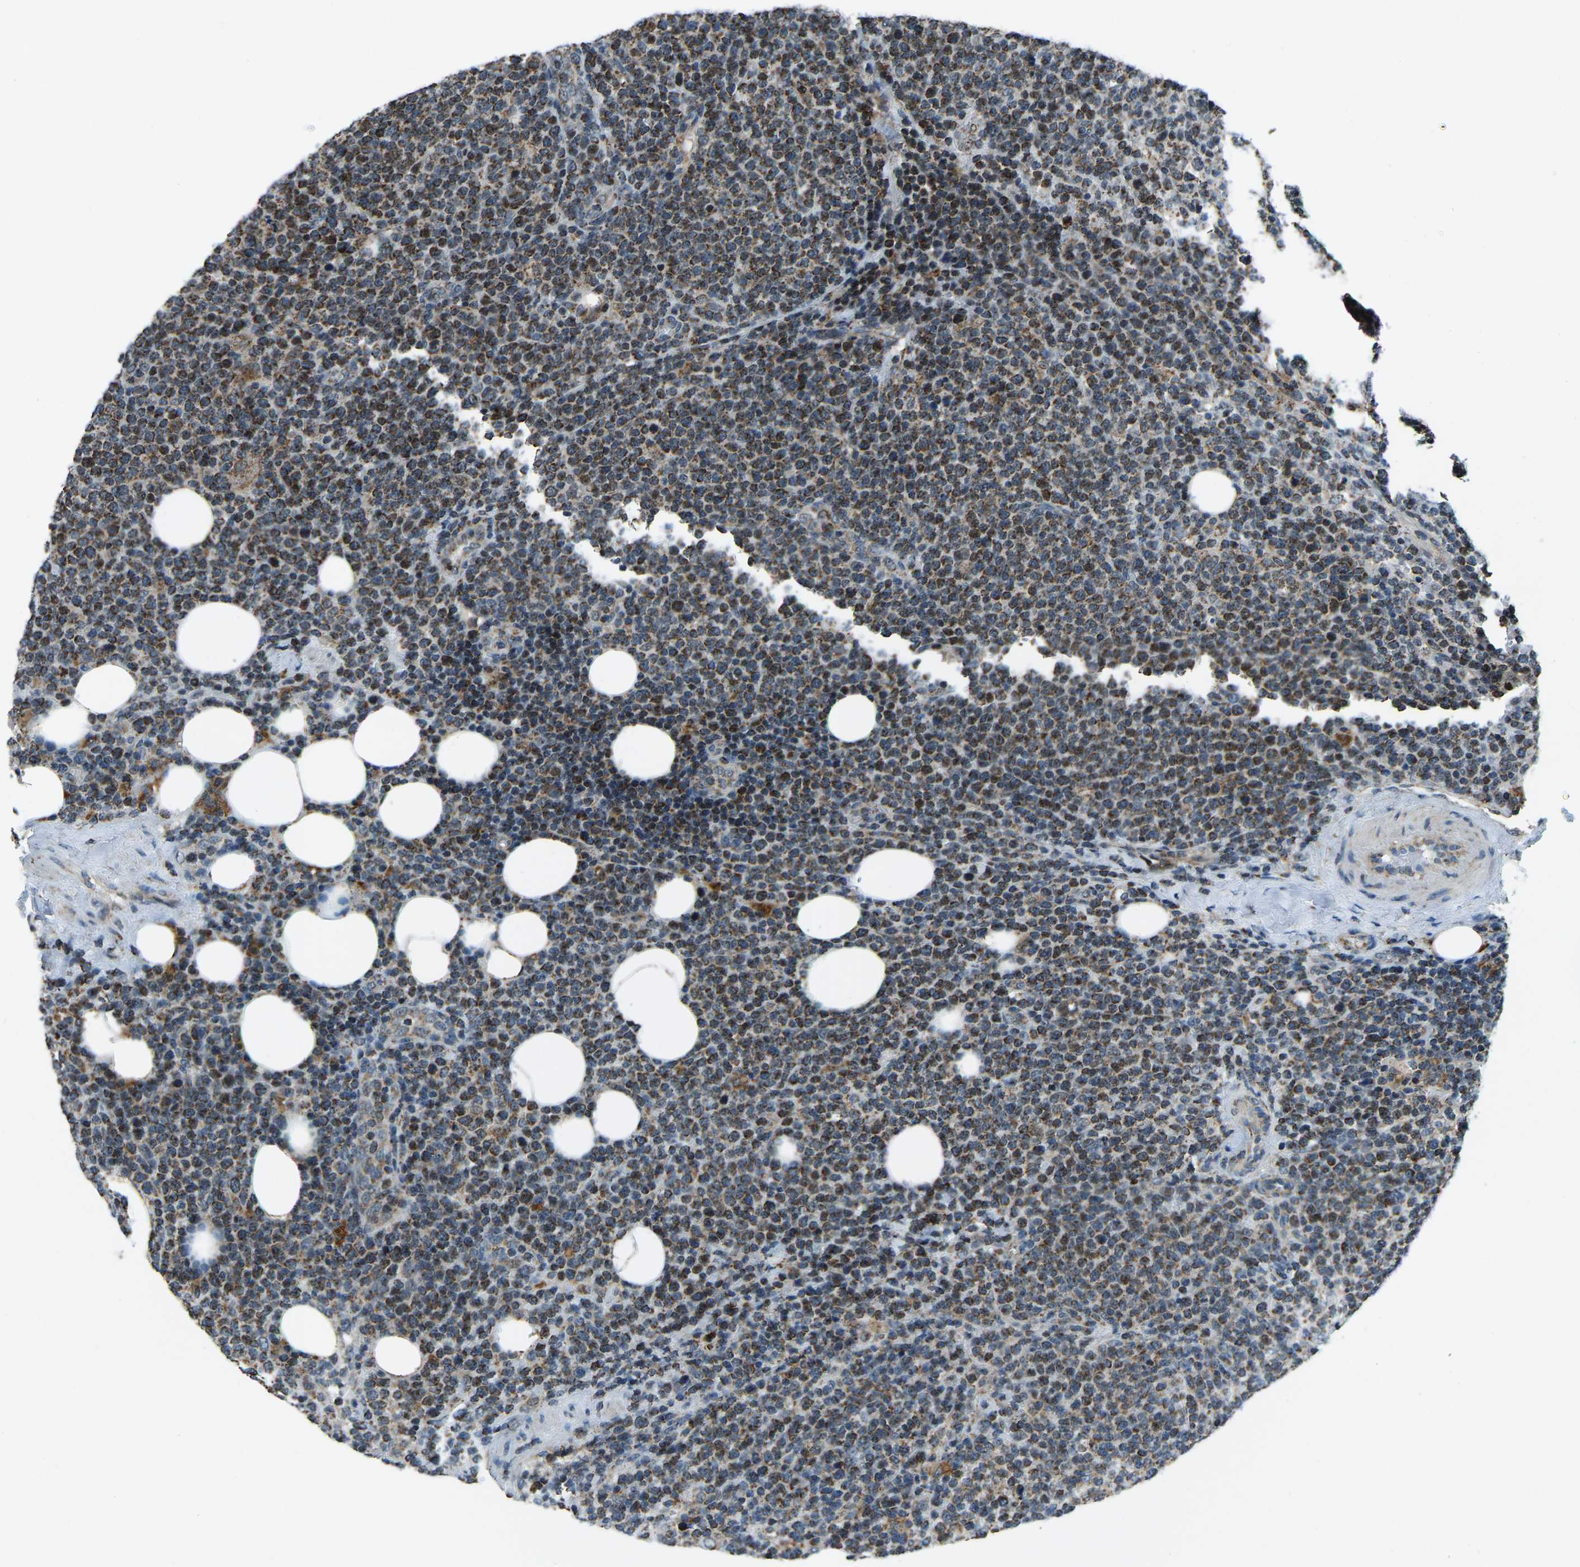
{"staining": {"intensity": "strong", "quantity": ">75%", "location": "cytoplasmic/membranous"}, "tissue": "lymphoma", "cell_type": "Tumor cells", "image_type": "cancer", "snomed": [{"axis": "morphology", "description": "Malignant lymphoma, non-Hodgkin's type, High grade"}, {"axis": "topography", "description": "Lymph node"}], "caption": "This micrograph exhibits immunohistochemistry (IHC) staining of human lymphoma, with high strong cytoplasmic/membranous expression in approximately >75% of tumor cells.", "gene": "RBM33", "patient": {"sex": "male", "age": 61}}